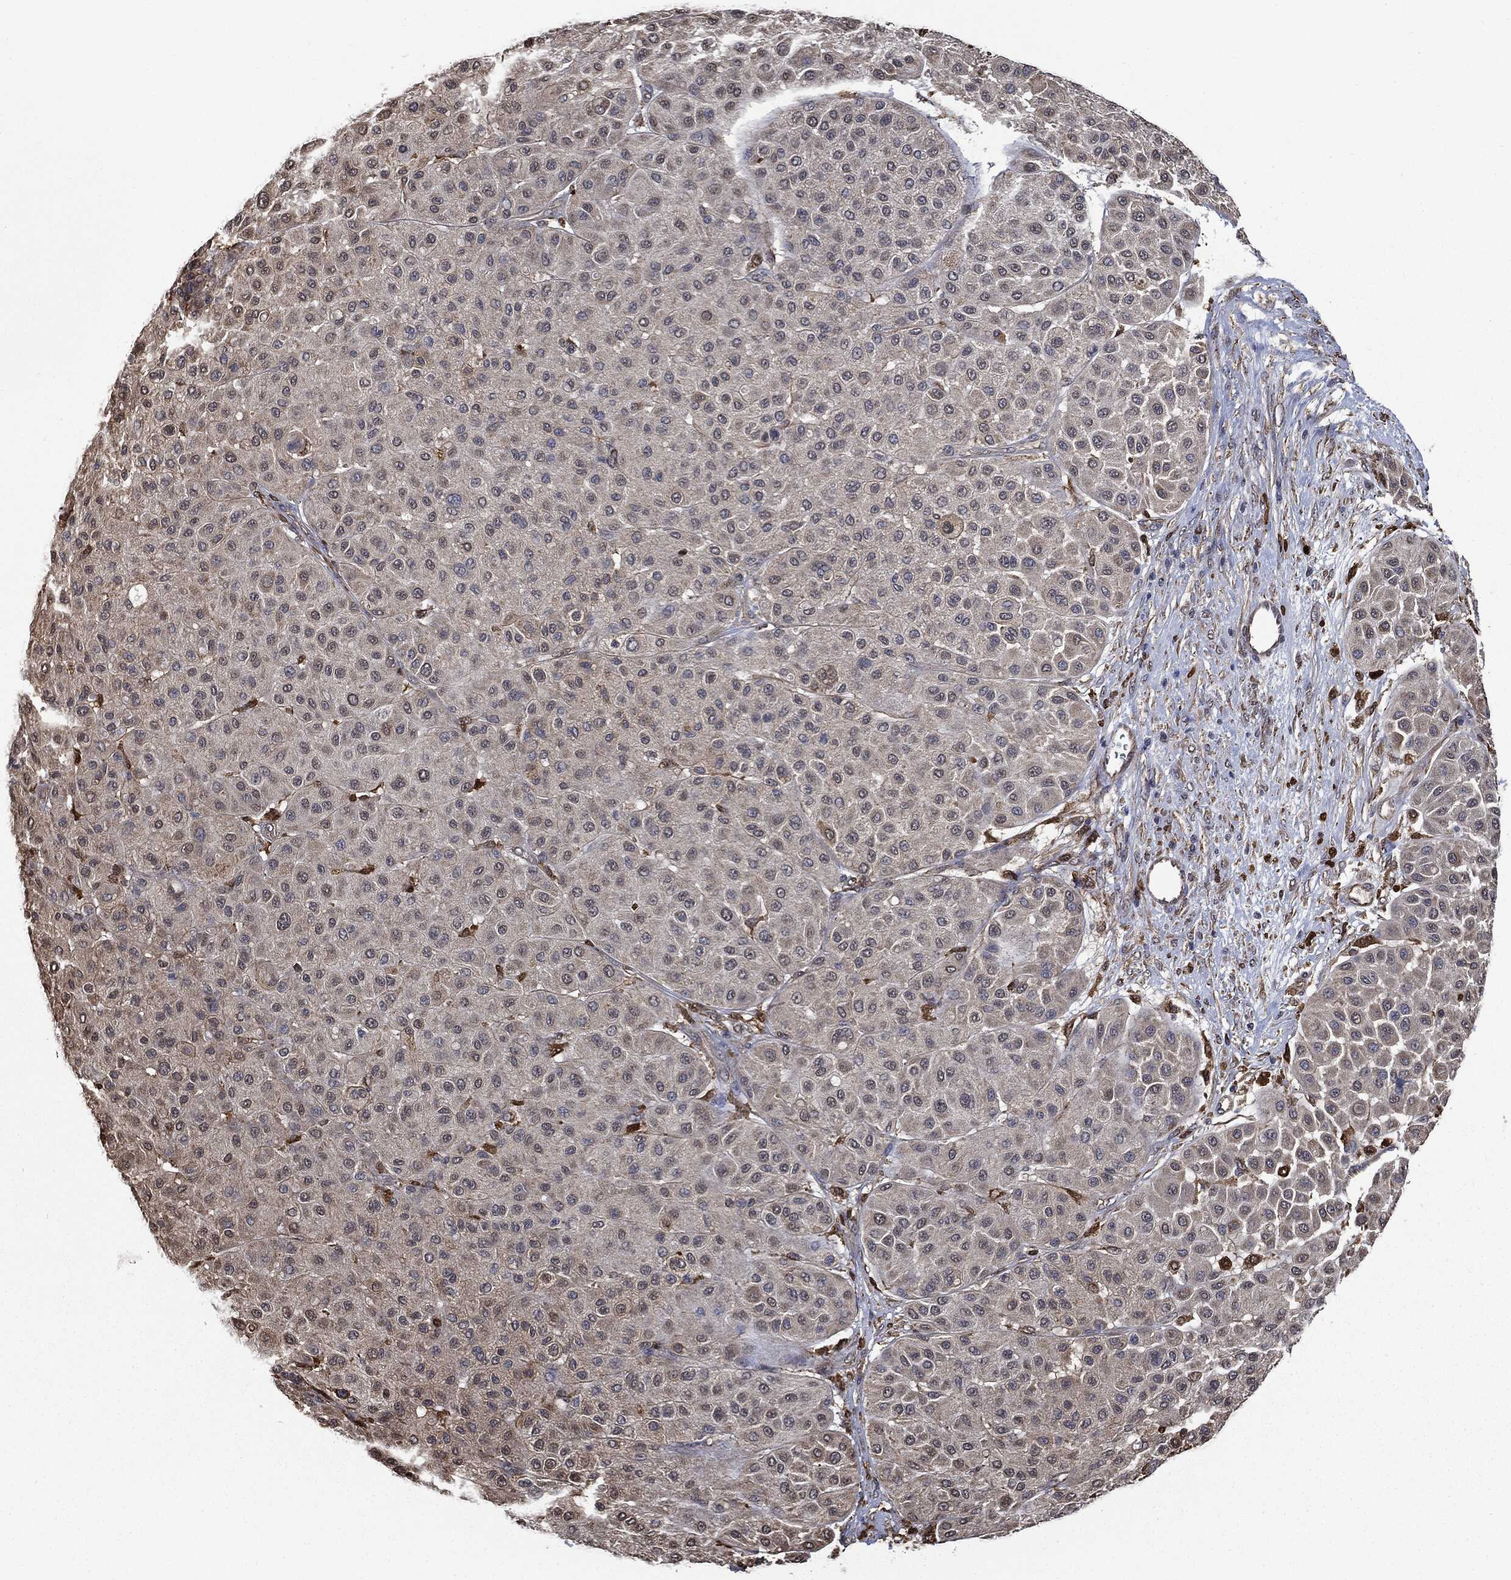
{"staining": {"intensity": "negative", "quantity": "none", "location": "none"}, "tissue": "melanoma", "cell_type": "Tumor cells", "image_type": "cancer", "snomed": [{"axis": "morphology", "description": "Malignant melanoma, Metastatic site"}, {"axis": "topography", "description": "Smooth muscle"}], "caption": "Malignant melanoma (metastatic site) stained for a protein using IHC exhibits no staining tumor cells.", "gene": "S100A9", "patient": {"sex": "male", "age": 41}}